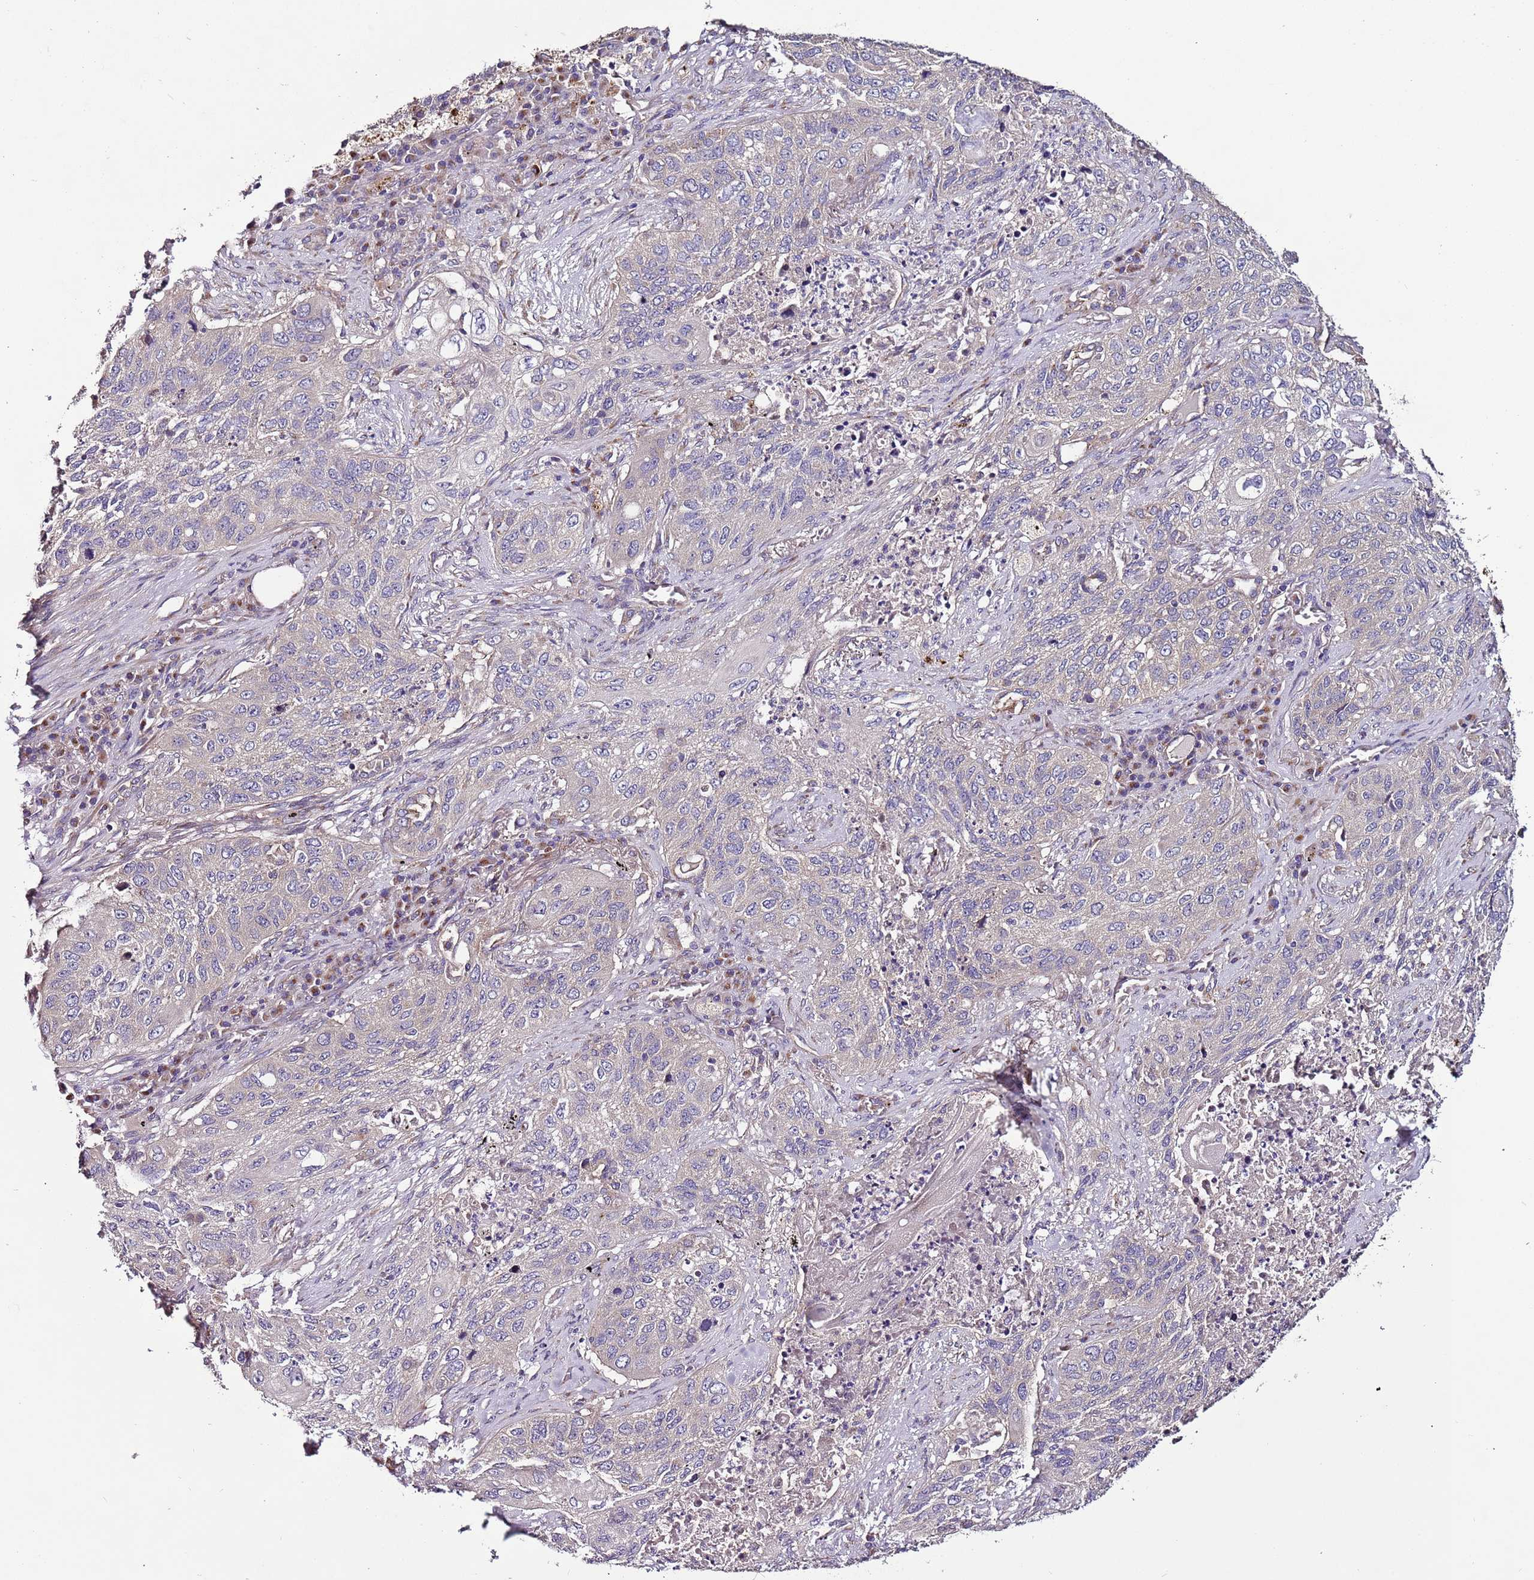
{"staining": {"intensity": "weak", "quantity": "<25%", "location": "cytoplasmic/membranous"}, "tissue": "lung cancer", "cell_type": "Tumor cells", "image_type": "cancer", "snomed": [{"axis": "morphology", "description": "Squamous cell carcinoma, NOS"}, {"axis": "topography", "description": "Lung"}], "caption": "Histopathology image shows no significant protein positivity in tumor cells of squamous cell carcinoma (lung). Nuclei are stained in blue.", "gene": "FAM20A", "patient": {"sex": "female", "age": 63}}